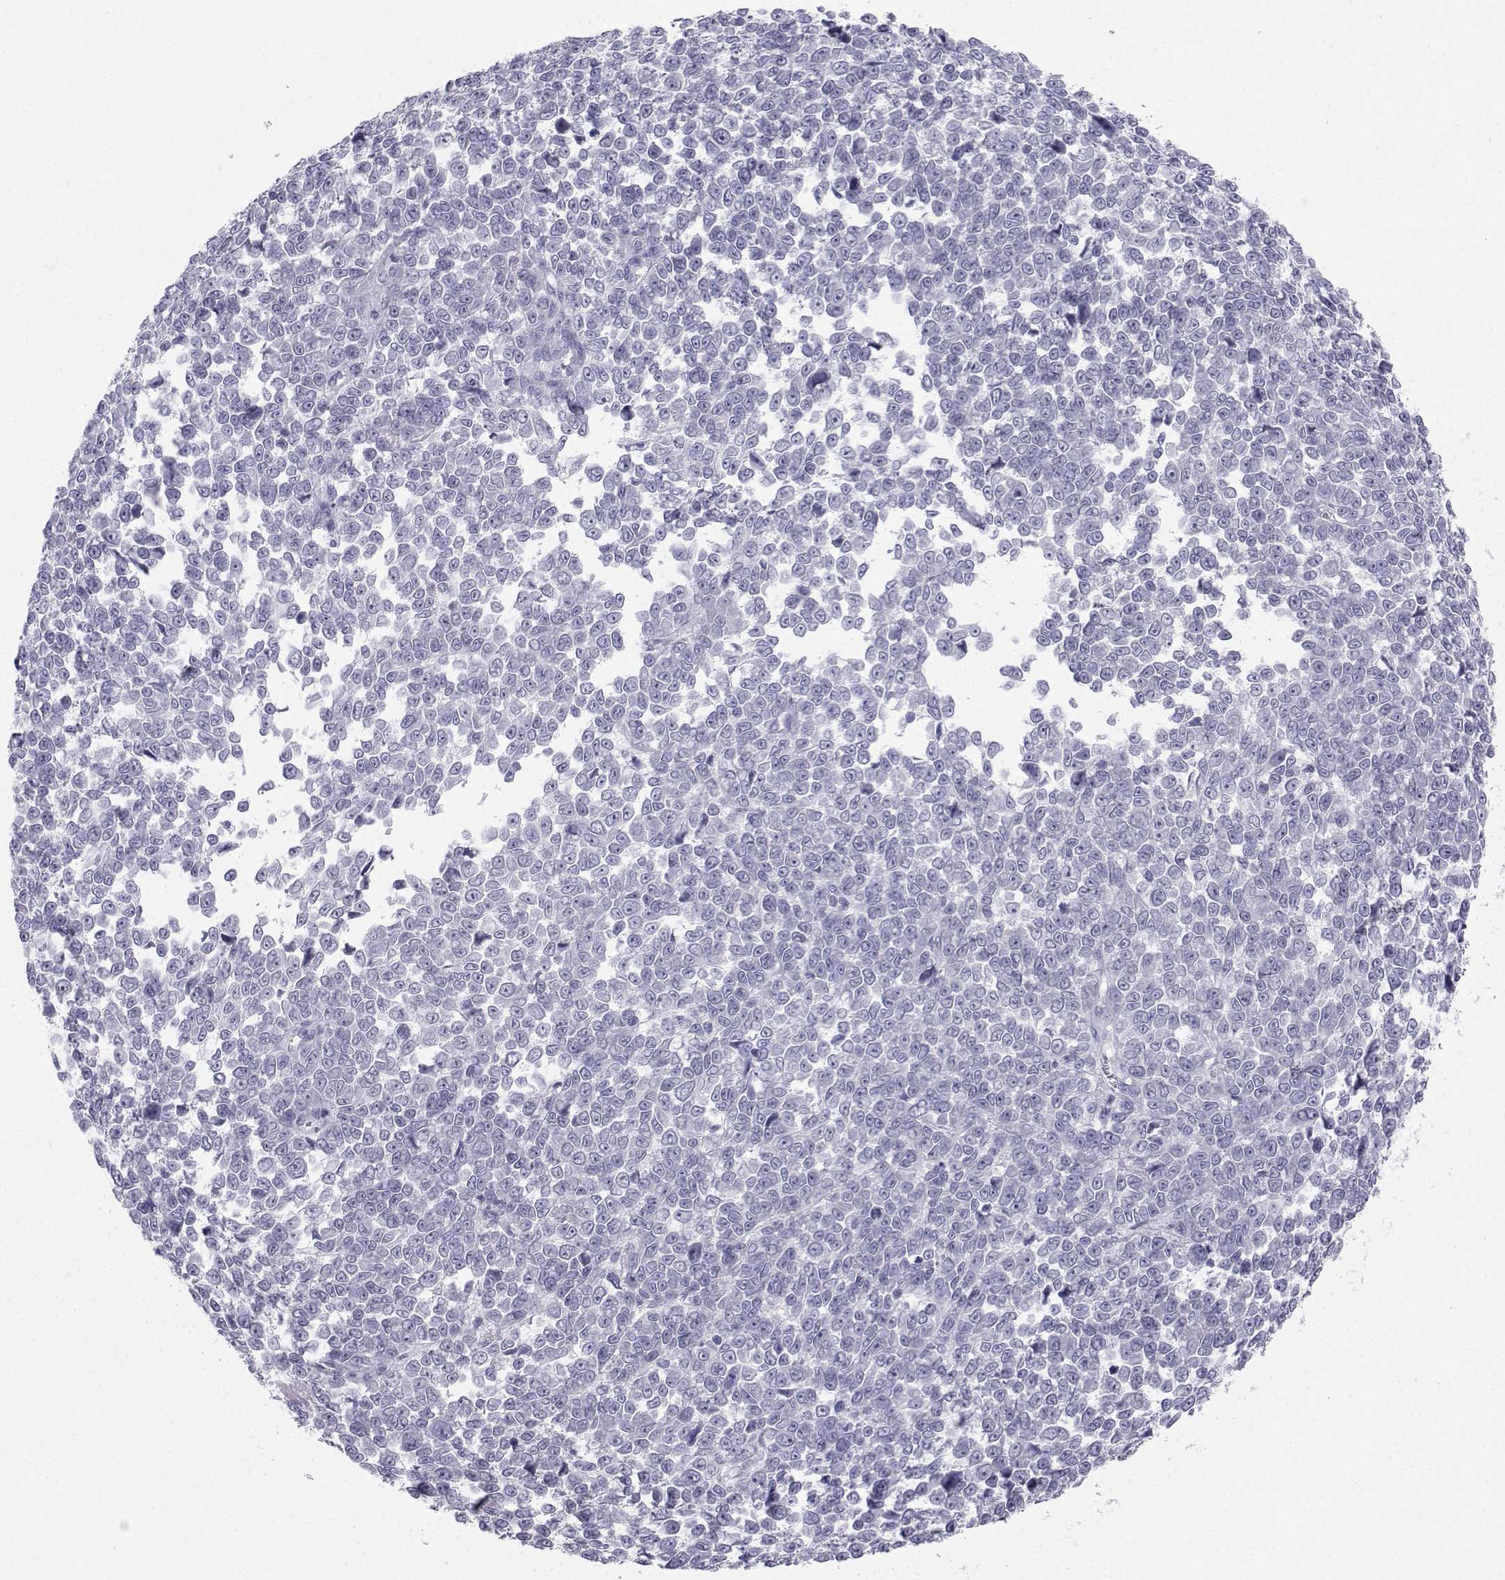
{"staining": {"intensity": "negative", "quantity": "none", "location": "none"}, "tissue": "melanoma", "cell_type": "Tumor cells", "image_type": "cancer", "snomed": [{"axis": "morphology", "description": "Malignant melanoma, NOS"}, {"axis": "topography", "description": "Skin"}], "caption": "A high-resolution histopathology image shows immunohistochemistry (IHC) staining of malignant melanoma, which shows no significant expression in tumor cells.", "gene": "SST", "patient": {"sex": "female", "age": 95}}